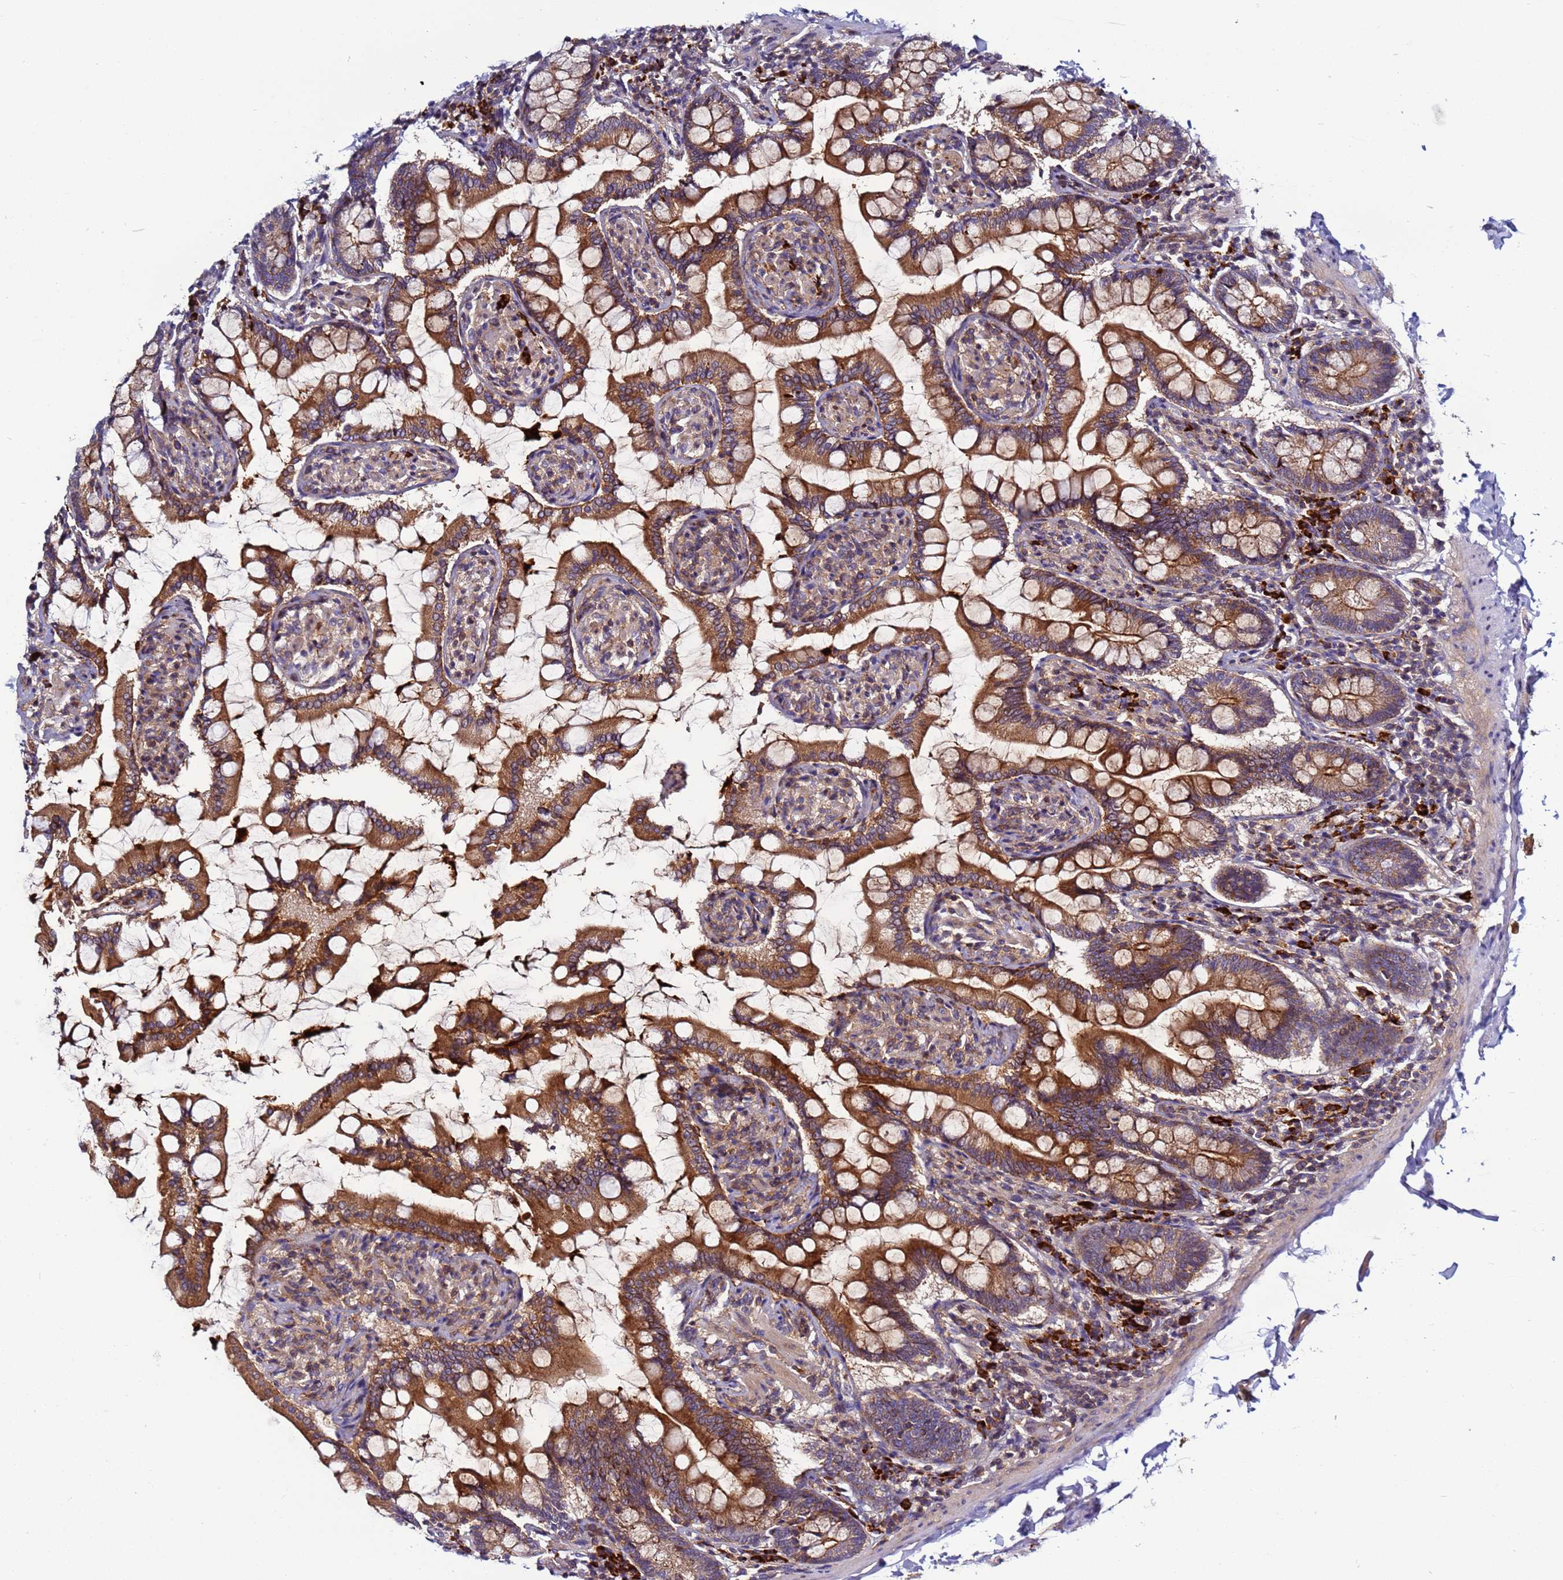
{"staining": {"intensity": "strong", "quantity": ">75%", "location": "cytoplasmic/membranous"}, "tissue": "small intestine", "cell_type": "Glandular cells", "image_type": "normal", "snomed": [{"axis": "morphology", "description": "Normal tissue, NOS"}, {"axis": "topography", "description": "Small intestine"}], "caption": "Normal small intestine exhibits strong cytoplasmic/membranous expression in approximately >75% of glandular cells The staining was performed using DAB to visualize the protein expression in brown, while the nuclei were stained in blue with hematoxylin (Magnification: 20x)..", "gene": "EFCAB8", "patient": {"sex": "male", "age": 41}}